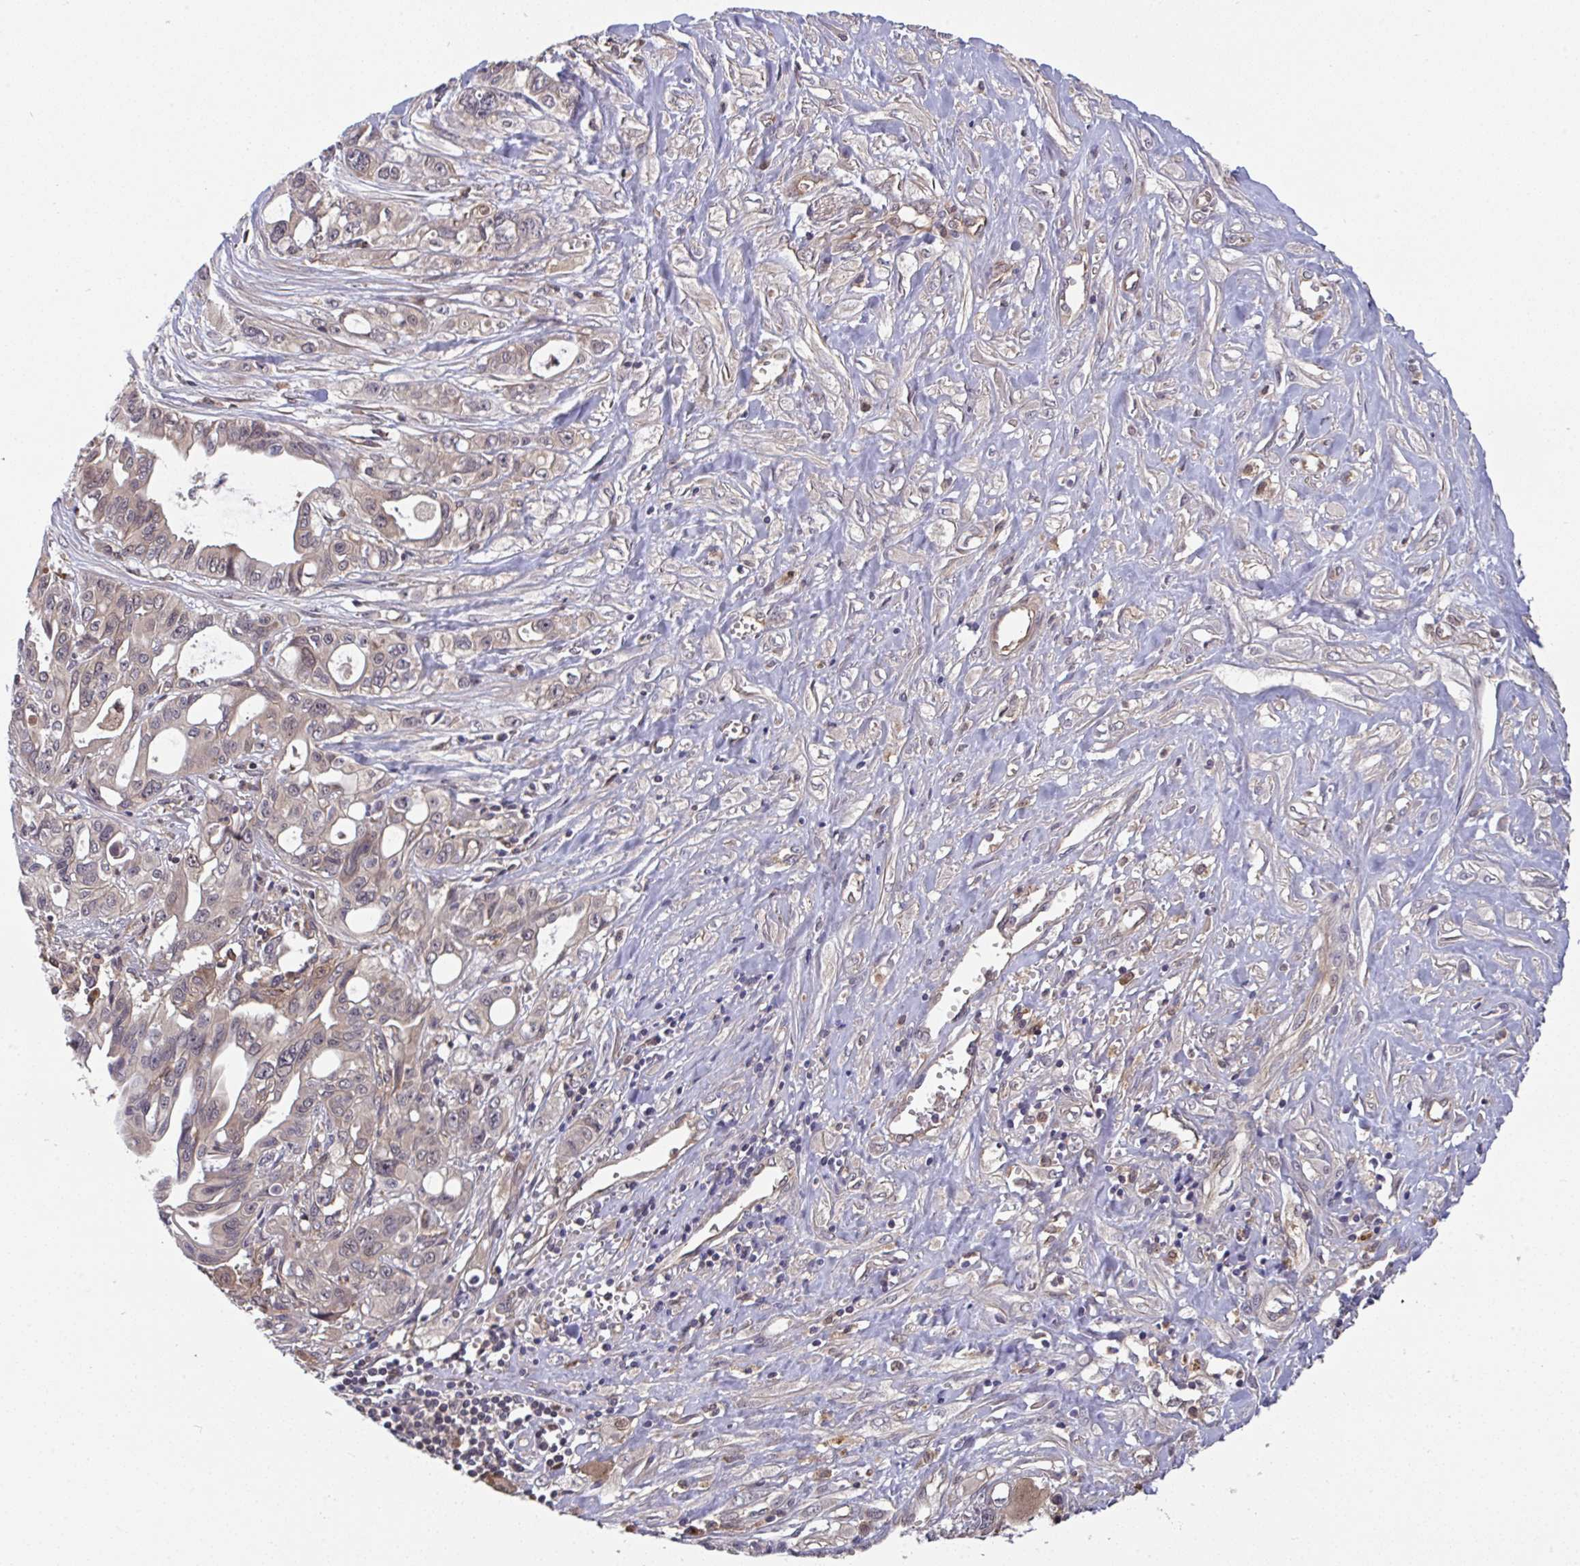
{"staining": {"intensity": "negative", "quantity": "none", "location": "none"}, "tissue": "pancreatic cancer", "cell_type": "Tumor cells", "image_type": "cancer", "snomed": [{"axis": "morphology", "description": "Adenocarcinoma, NOS"}, {"axis": "topography", "description": "Pancreas"}], "caption": "This is a photomicrograph of immunohistochemistry staining of adenocarcinoma (pancreatic), which shows no expression in tumor cells.", "gene": "TIGAR", "patient": {"sex": "female", "age": 47}}